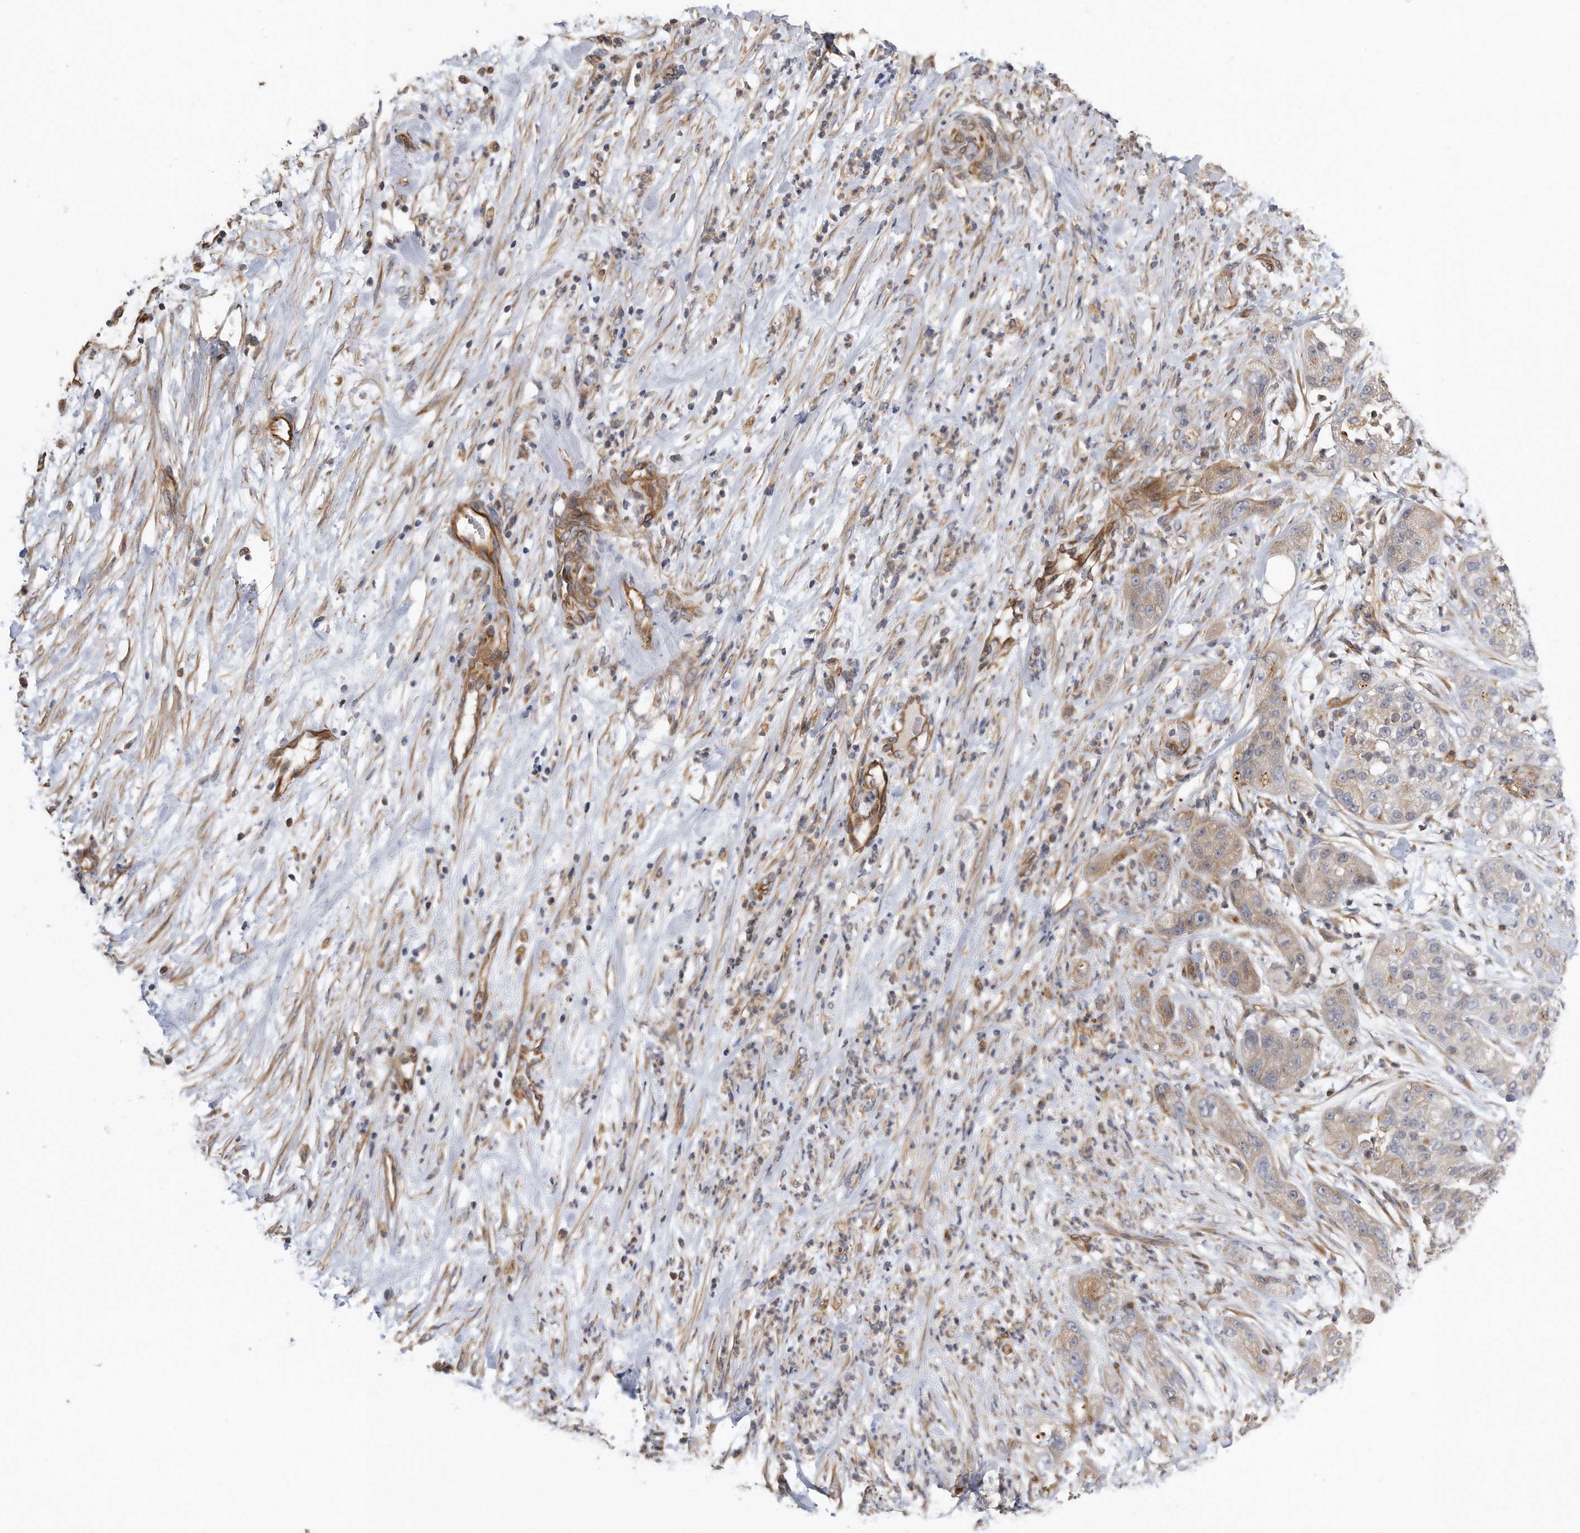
{"staining": {"intensity": "weak", "quantity": ">75%", "location": "cytoplasmic/membranous"}, "tissue": "pancreatic cancer", "cell_type": "Tumor cells", "image_type": "cancer", "snomed": [{"axis": "morphology", "description": "Adenocarcinoma, NOS"}, {"axis": "topography", "description": "Pancreas"}], "caption": "Adenocarcinoma (pancreatic) tissue shows weak cytoplasmic/membranous expression in approximately >75% of tumor cells", "gene": "GPC1", "patient": {"sex": "female", "age": 78}}